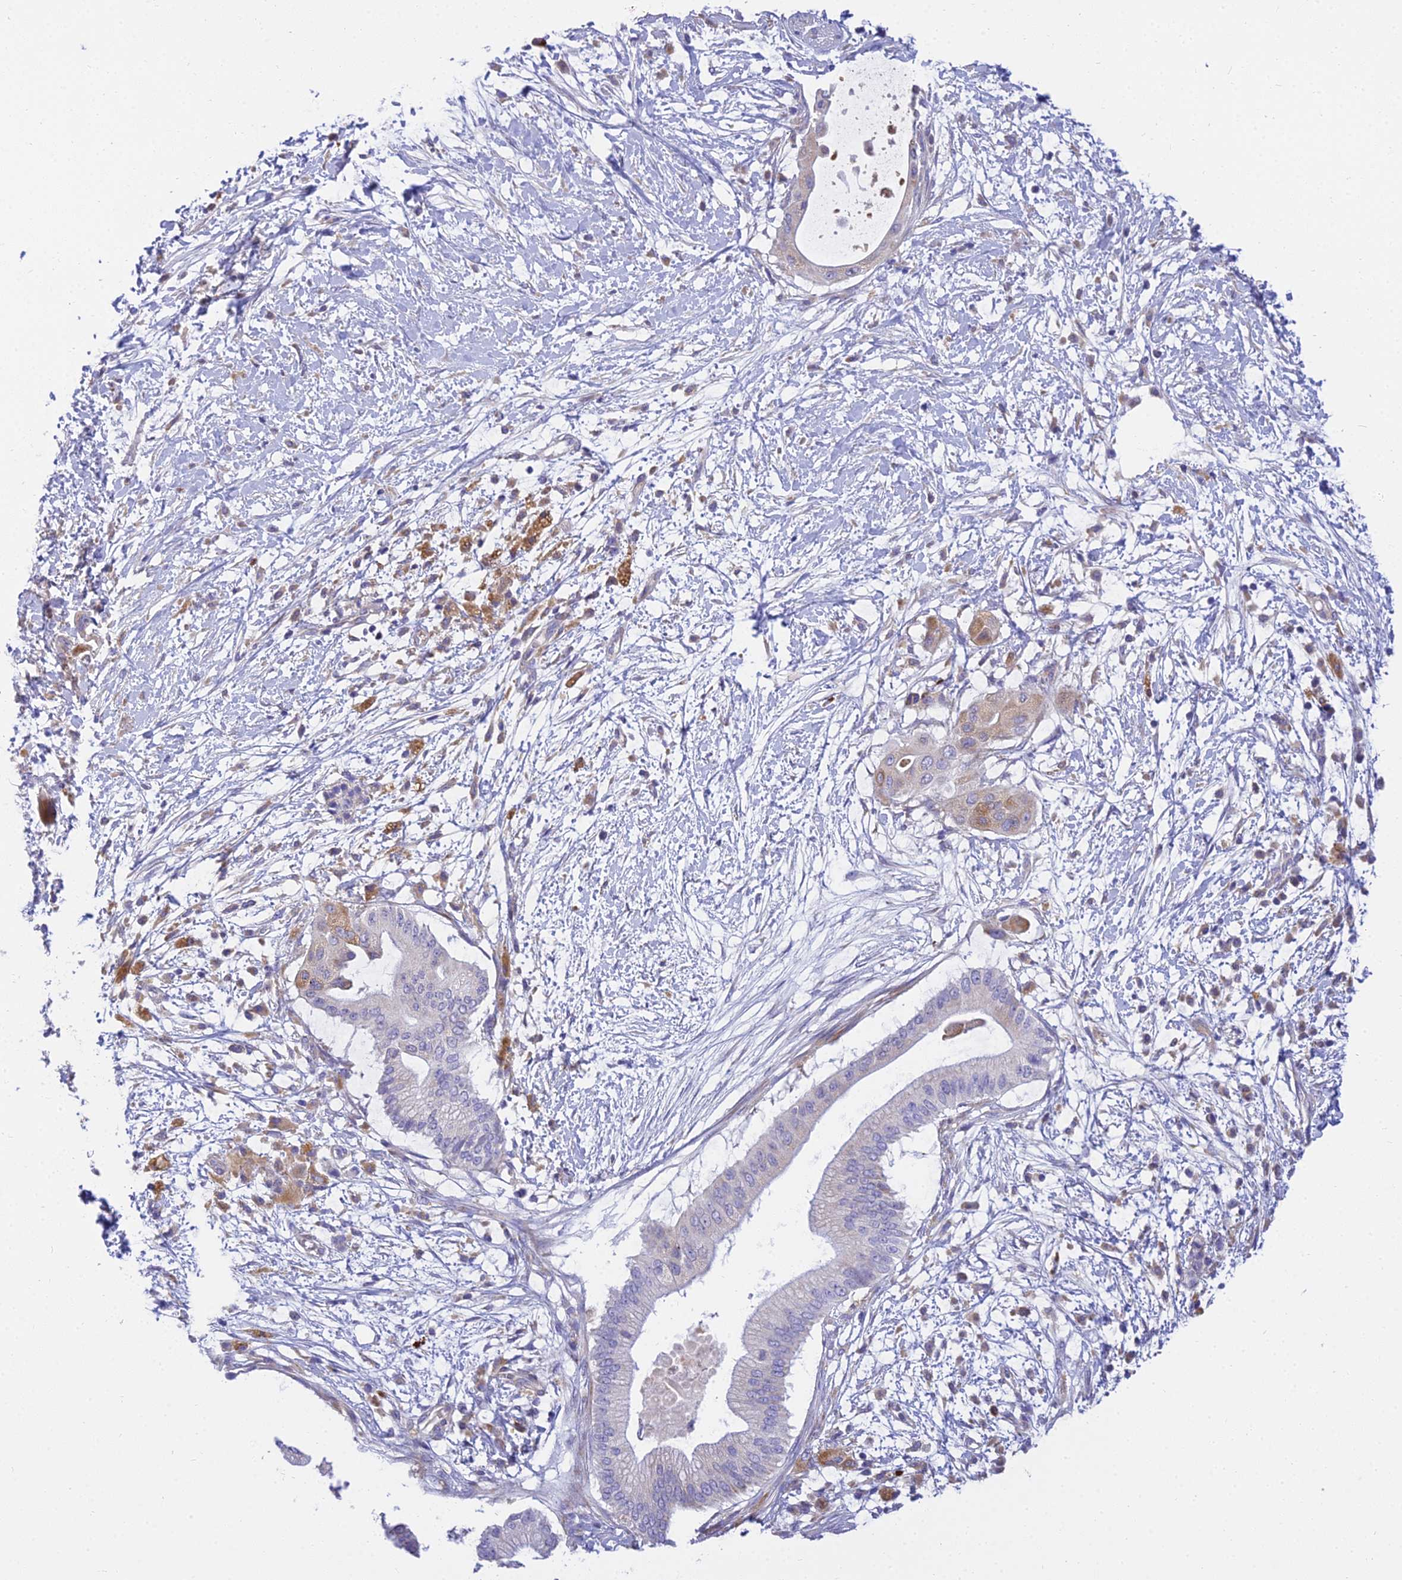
{"staining": {"intensity": "weak", "quantity": "<25%", "location": "cytoplasmic/membranous"}, "tissue": "pancreatic cancer", "cell_type": "Tumor cells", "image_type": "cancer", "snomed": [{"axis": "morphology", "description": "Adenocarcinoma, NOS"}, {"axis": "topography", "description": "Pancreas"}], "caption": "Pancreatic cancer (adenocarcinoma) was stained to show a protein in brown. There is no significant staining in tumor cells.", "gene": "CLCN7", "patient": {"sex": "male", "age": 68}}